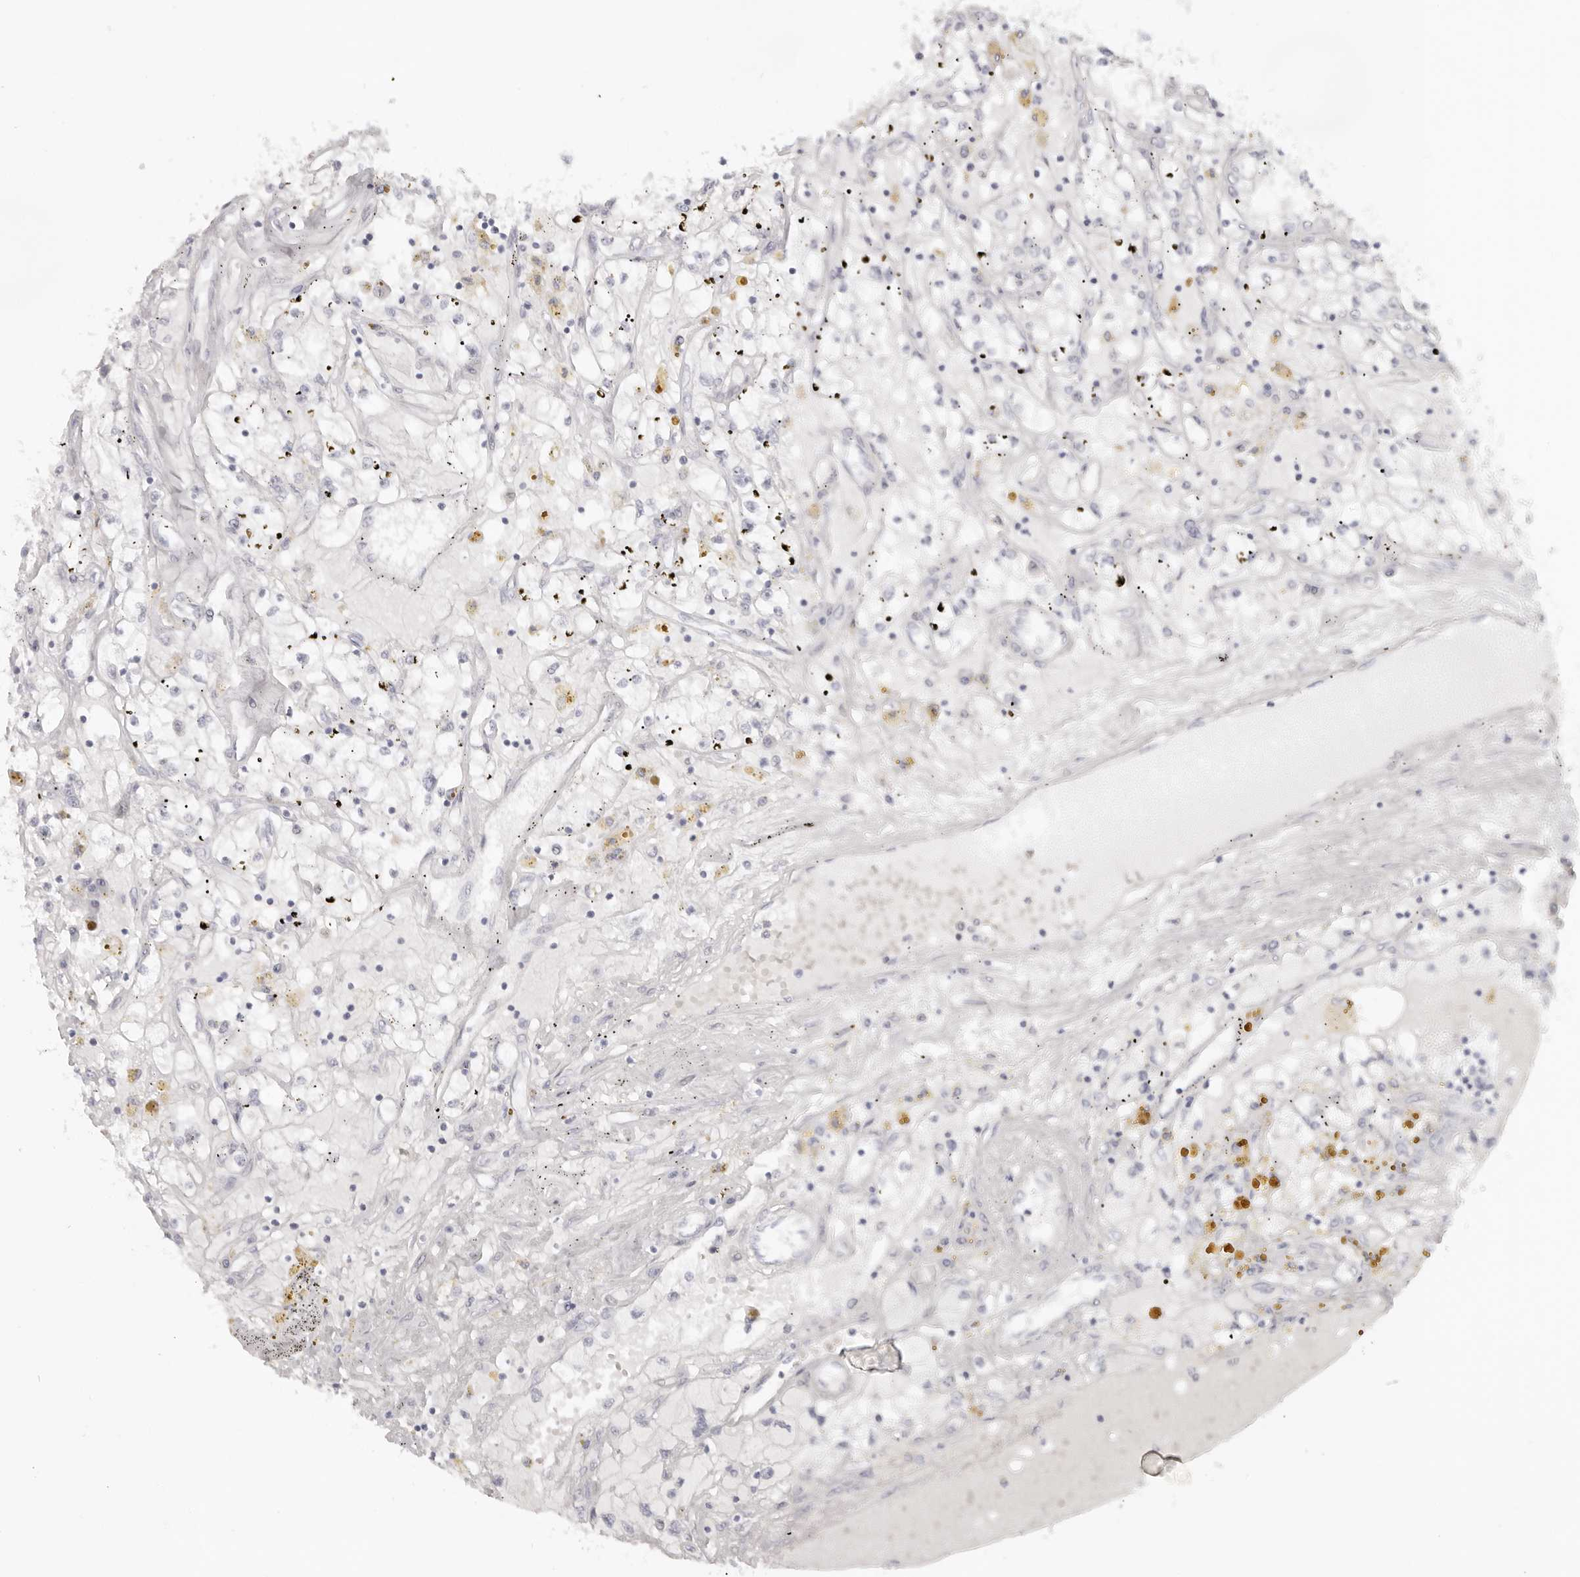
{"staining": {"intensity": "negative", "quantity": "none", "location": "none"}, "tissue": "renal cancer", "cell_type": "Tumor cells", "image_type": "cancer", "snomed": [{"axis": "morphology", "description": "Adenocarcinoma, NOS"}, {"axis": "topography", "description": "Kidney"}], "caption": "Immunohistochemistry photomicrograph of neoplastic tissue: renal adenocarcinoma stained with DAB (3,3'-diaminobenzidine) displays no significant protein expression in tumor cells. (DAB immunohistochemistry (IHC) with hematoxylin counter stain).", "gene": "RXFP1", "patient": {"sex": "male", "age": 56}}